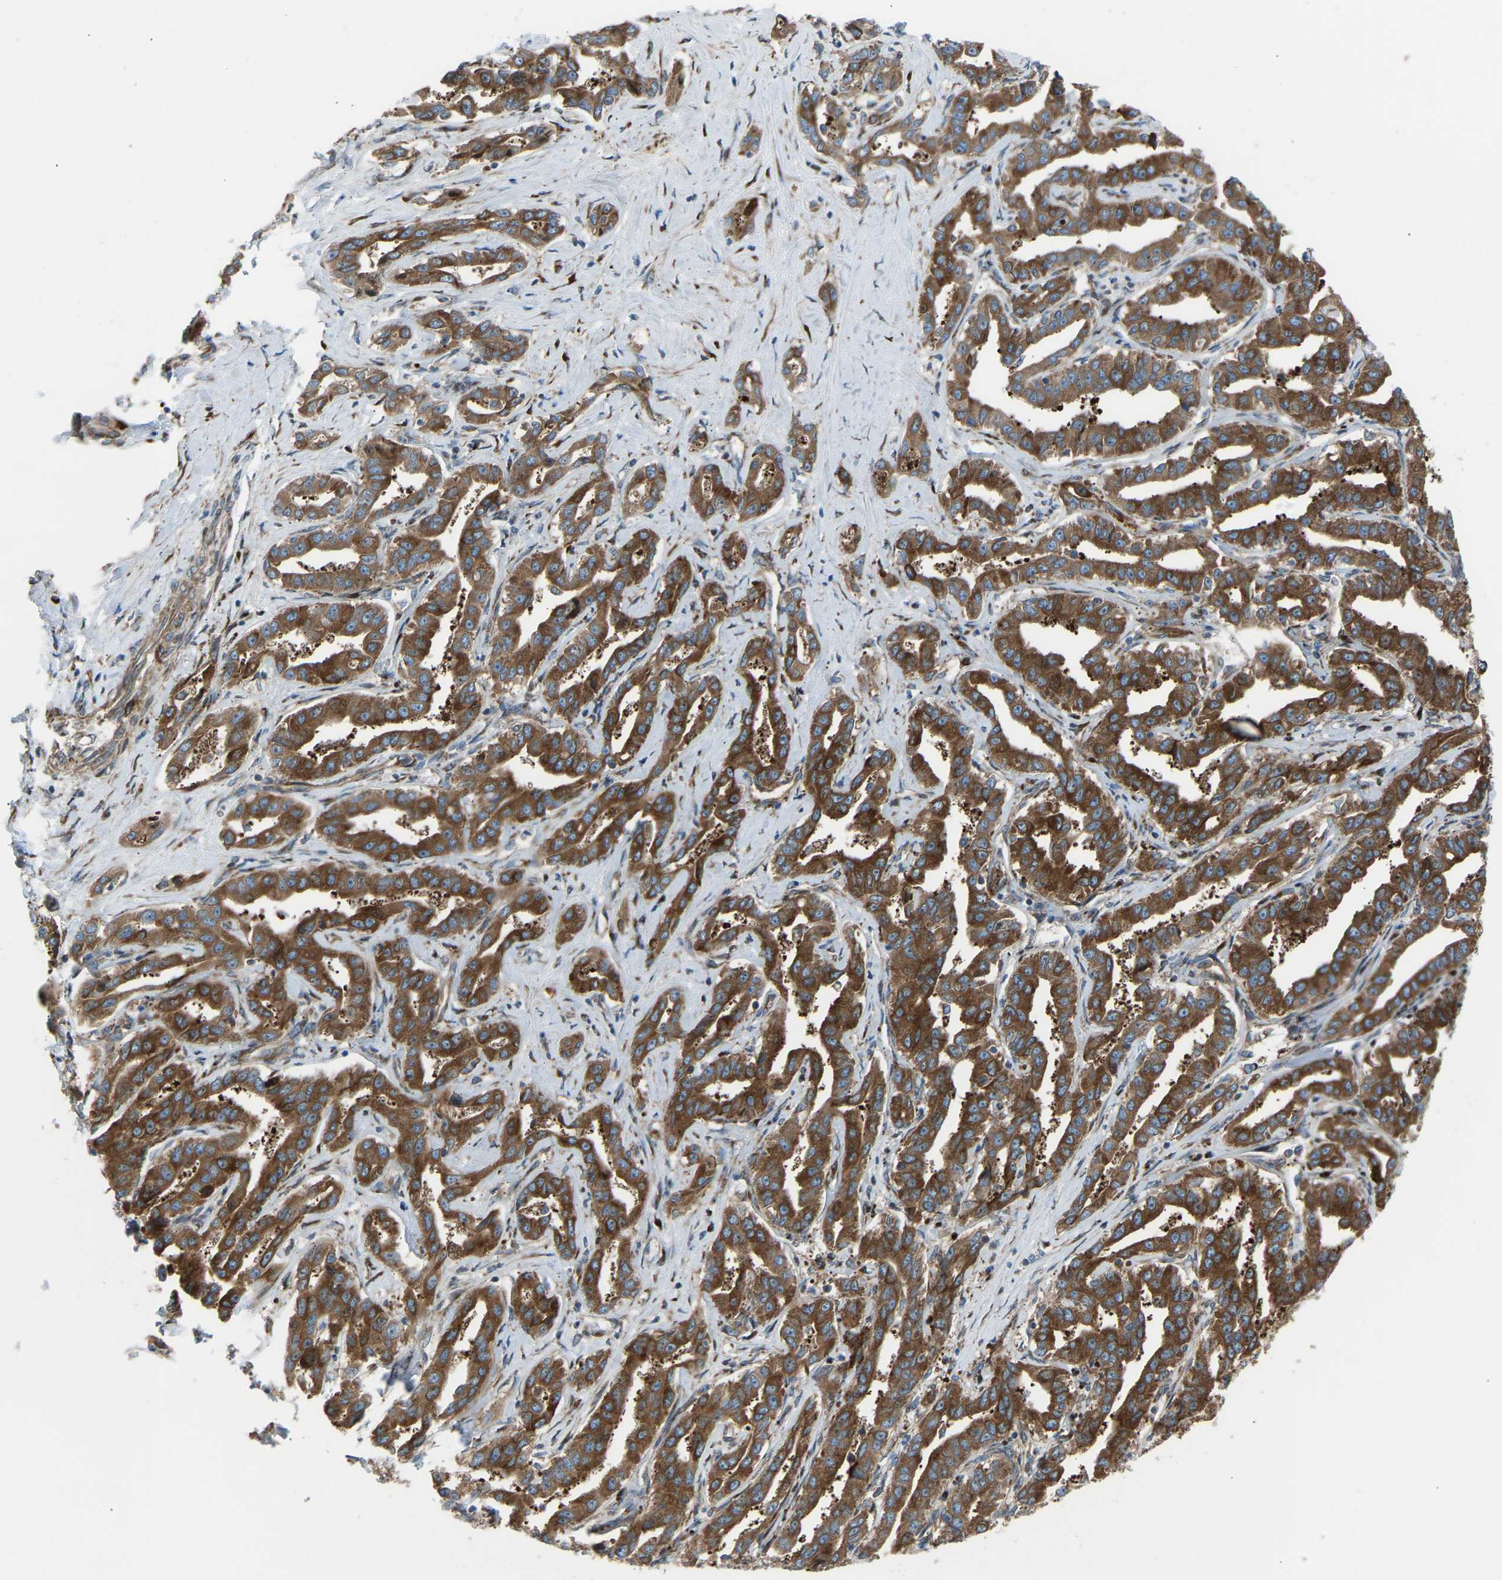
{"staining": {"intensity": "strong", "quantity": ">75%", "location": "cytoplasmic/membranous"}, "tissue": "liver cancer", "cell_type": "Tumor cells", "image_type": "cancer", "snomed": [{"axis": "morphology", "description": "Cholangiocarcinoma"}, {"axis": "topography", "description": "Liver"}], "caption": "A histopathology image showing strong cytoplasmic/membranous expression in about >75% of tumor cells in cholangiocarcinoma (liver), as visualized by brown immunohistochemical staining.", "gene": "VPS41", "patient": {"sex": "male", "age": 59}}